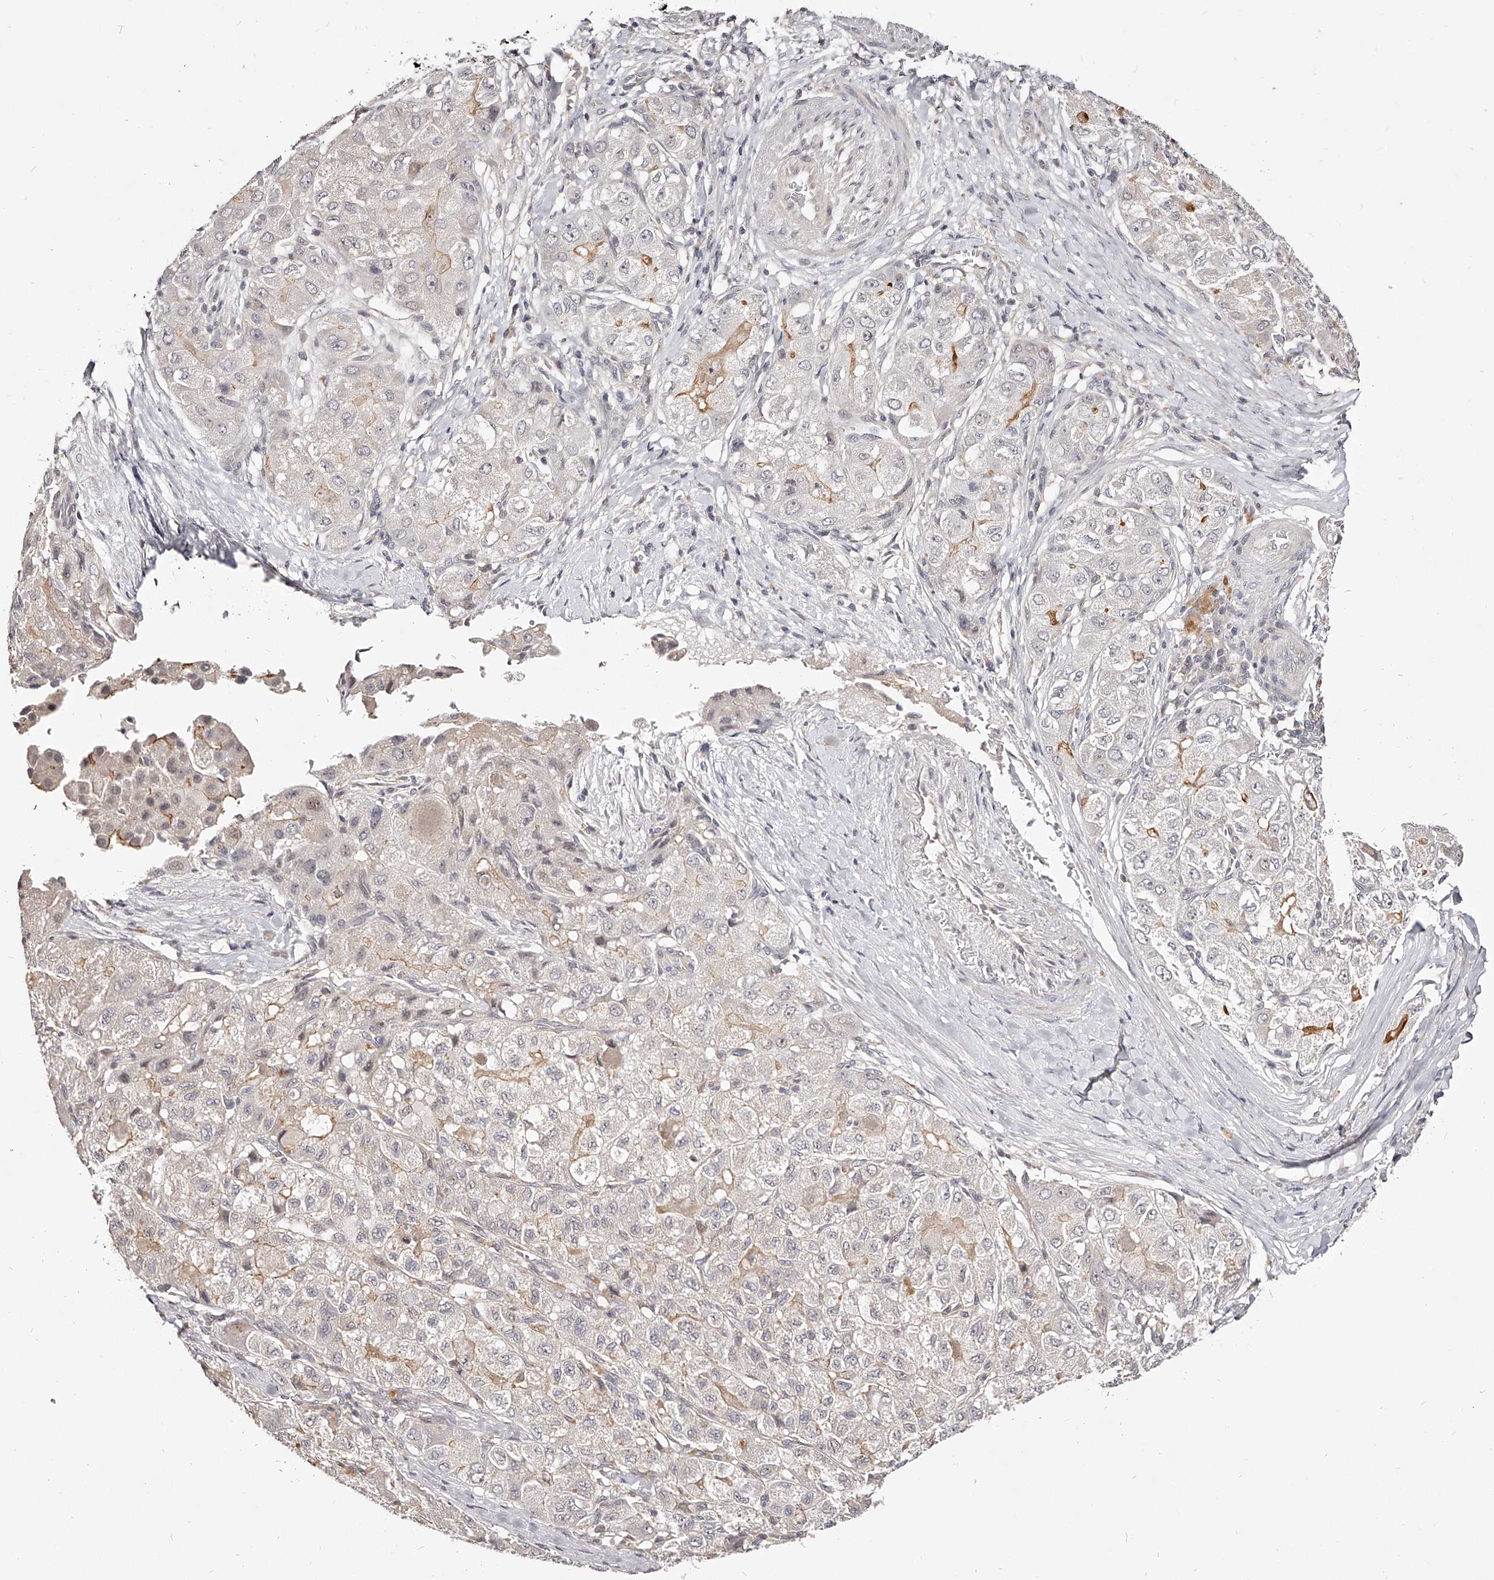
{"staining": {"intensity": "weak", "quantity": "<25%", "location": "cytoplasmic/membranous"}, "tissue": "liver cancer", "cell_type": "Tumor cells", "image_type": "cancer", "snomed": [{"axis": "morphology", "description": "Carcinoma, Hepatocellular, NOS"}, {"axis": "topography", "description": "Liver"}], "caption": "This is an IHC image of liver hepatocellular carcinoma. There is no staining in tumor cells.", "gene": "ZNF789", "patient": {"sex": "male", "age": 80}}